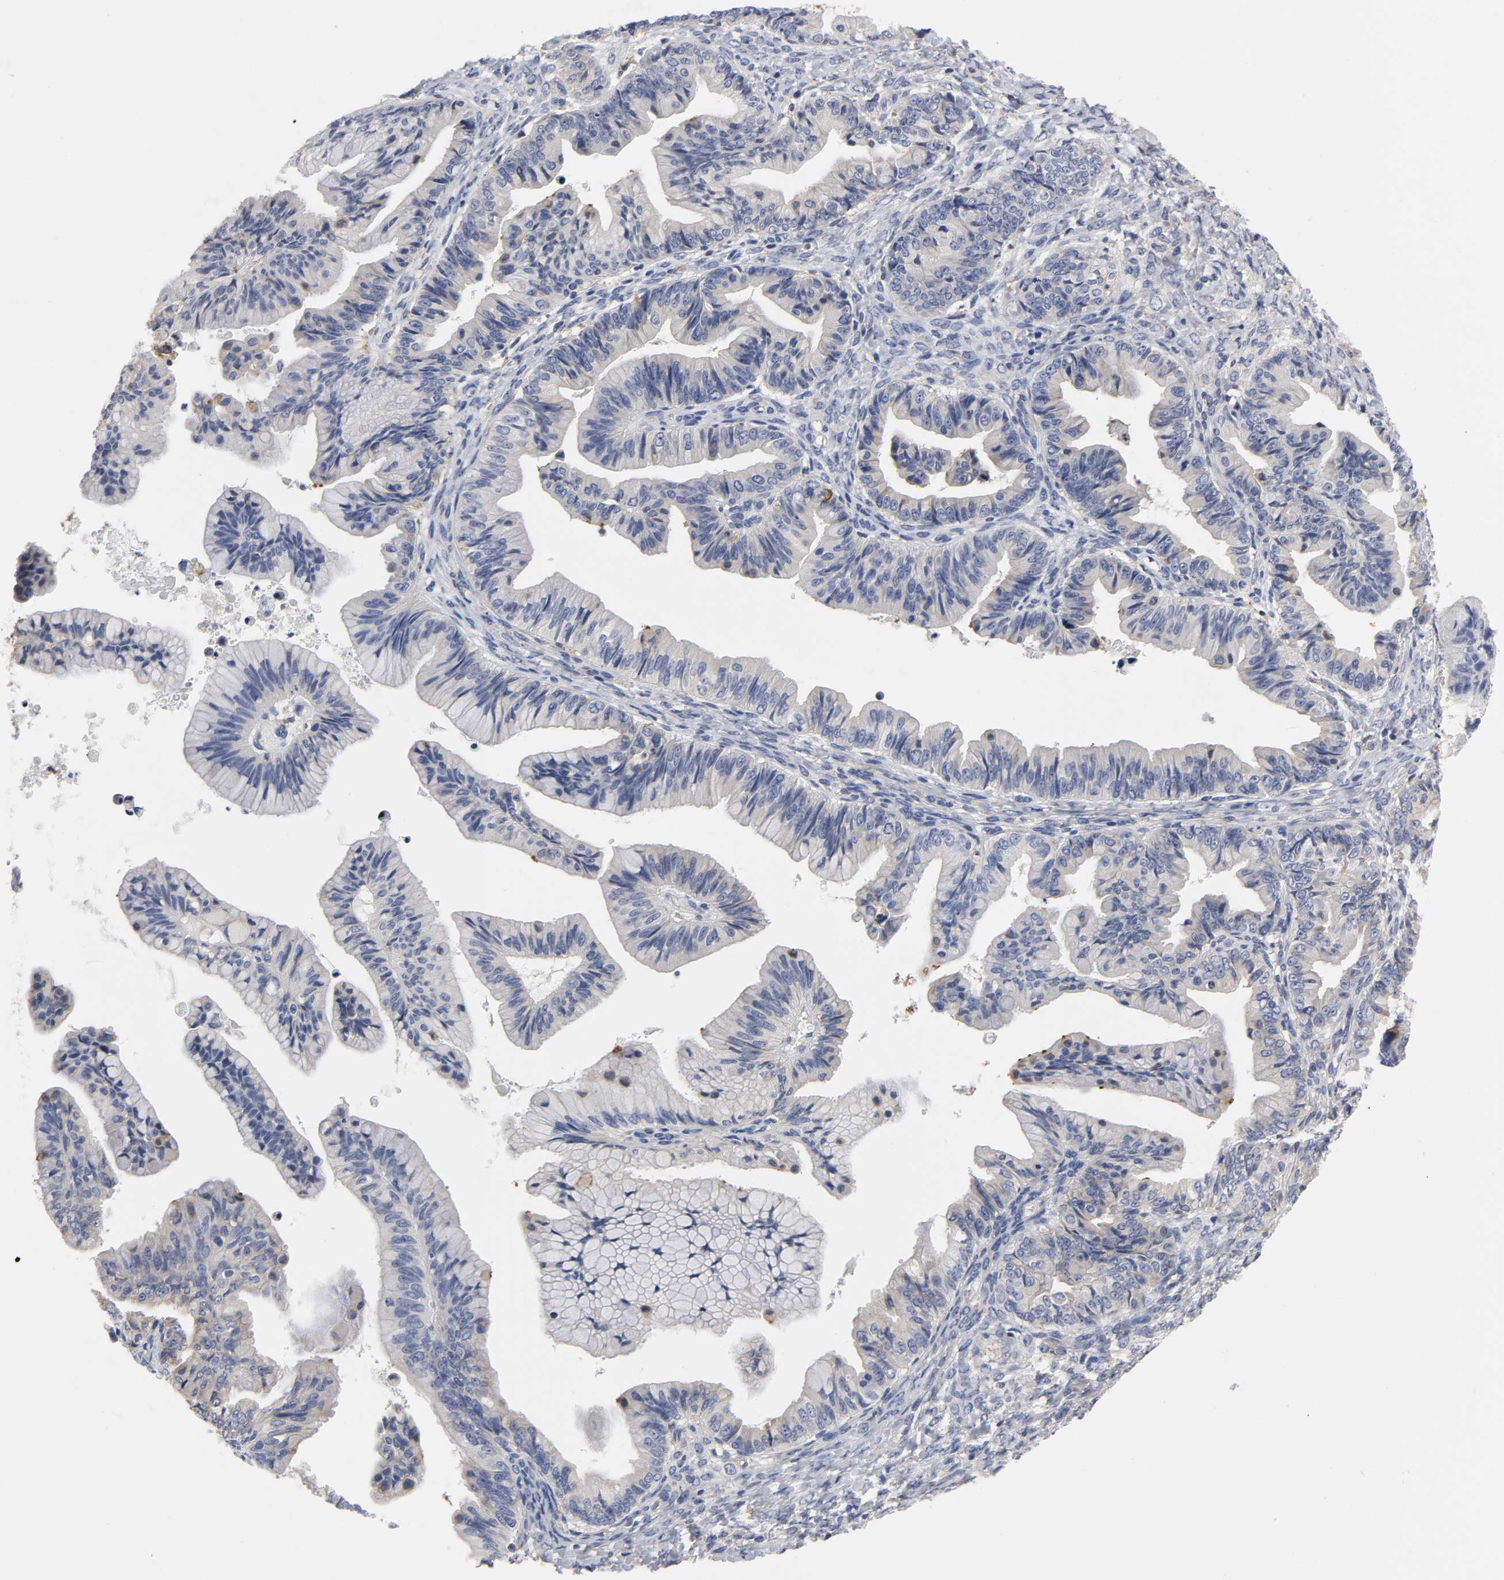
{"staining": {"intensity": "negative", "quantity": "none", "location": "none"}, "tissue": "ovarian cancer", "cell_type": "Tumor cells", "image_type": "cancer", "snomed": [{"axis": "morphology", "description": "Cystadenocarcinoma, mucinous, NOS"}, {"axis": "topography", "description": "Ovary"}], "caption": "This photomicrograph is of ovarian cancer stained with IHC to label a protein in brown with the nuclei are counter-stained blue. There is no positivity in tumor cells.", "gene": "HCK", "patient": {"sex": "female", "age": 36}}